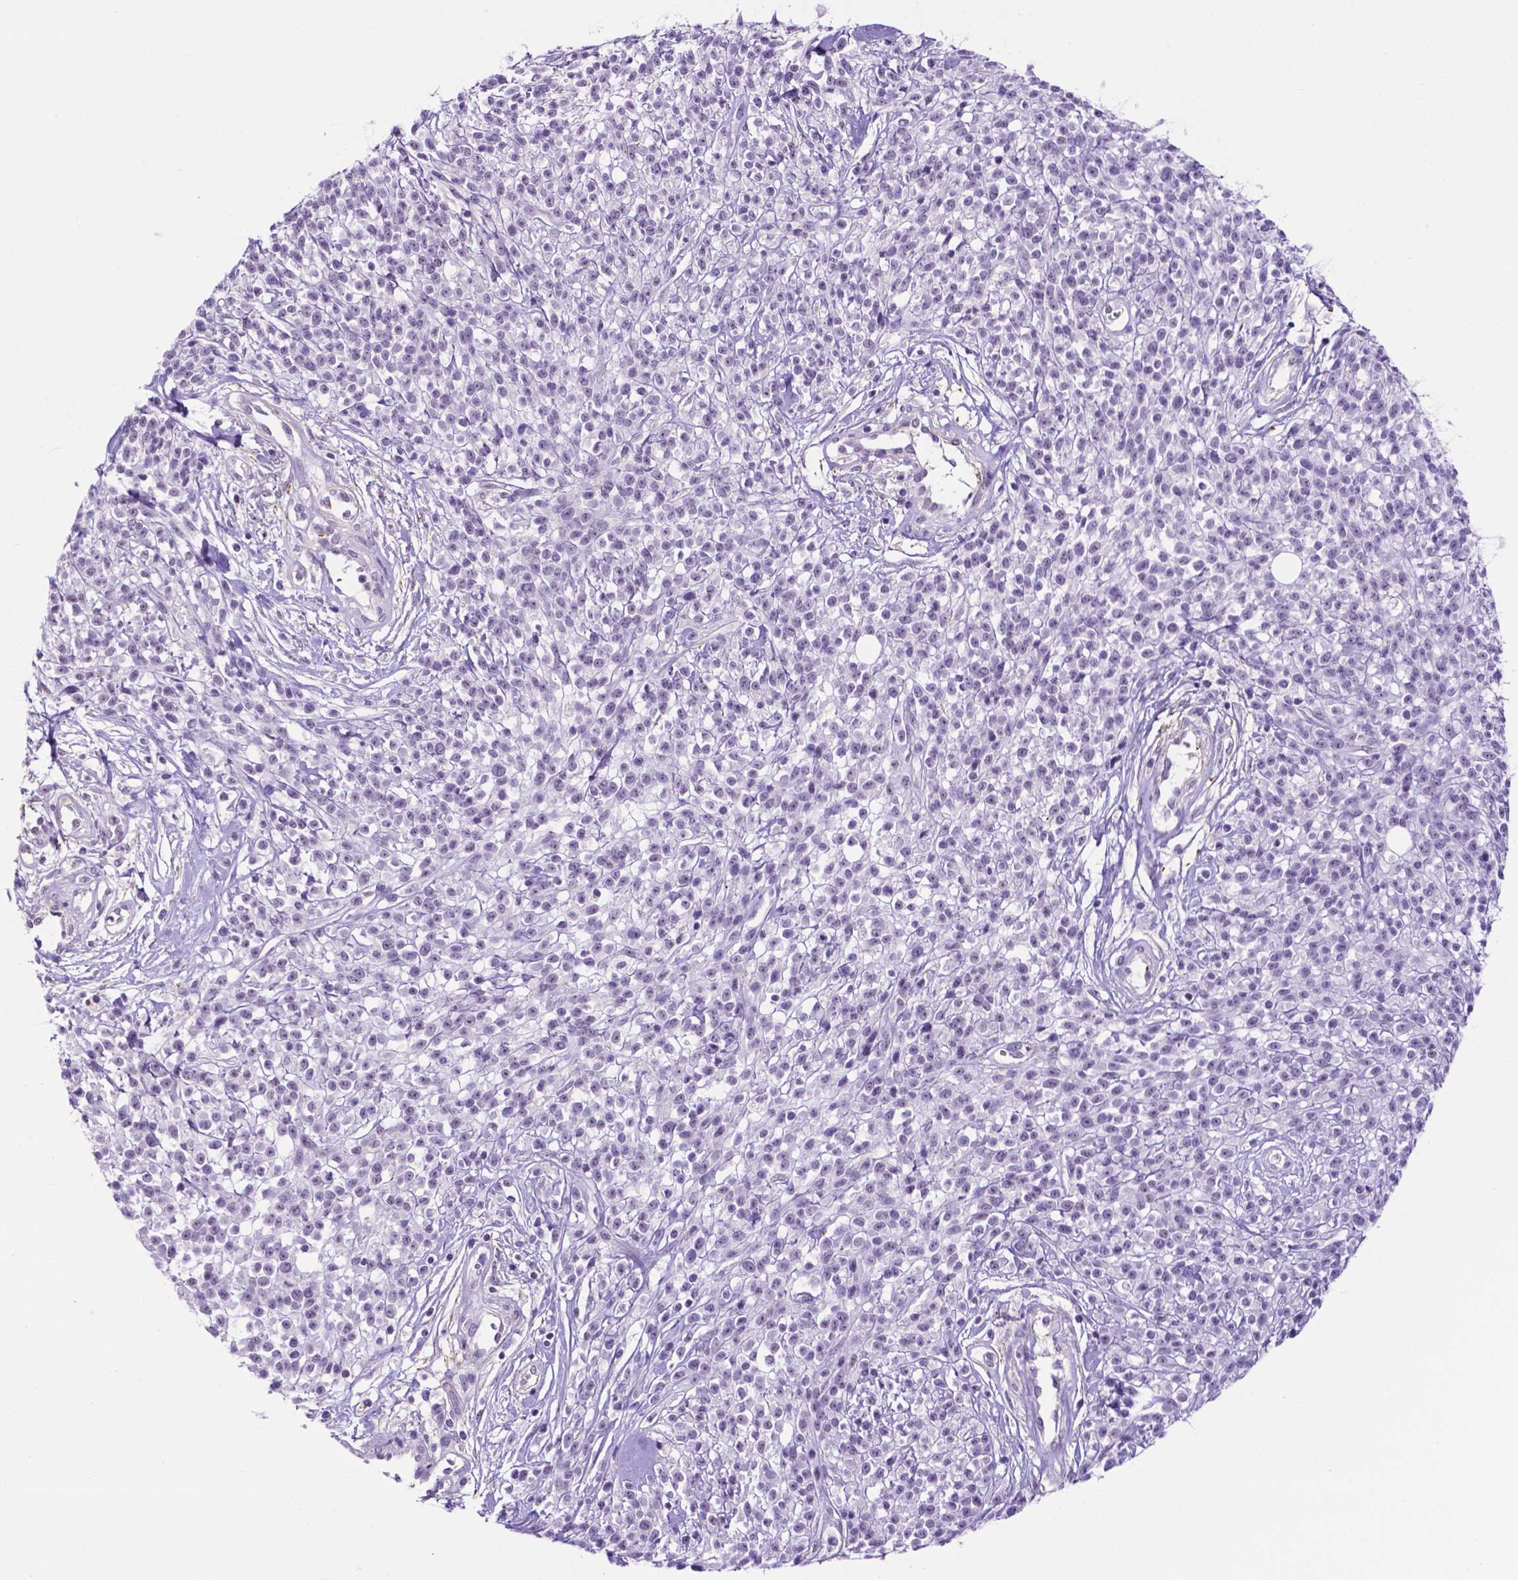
{"staining": {"intensity": "negative", "quantity": "none", "location": "none"}, "tissue": "melanoma", "cell_type": "Tumor cells", "image_type": "cancer", "snomed": [{"axis": "morphology", "description": "Malignant melanoma, NOS"}, {"axis": "topography", "description": "Skin"}, {"axis": "topography", "description": "Skin of trunk"}], "caption": "Tumor cells show no significant protein expression in malignant melanoma.", "gene": "TACSTD2", "patient": {"sex": "male", "age": 74}}